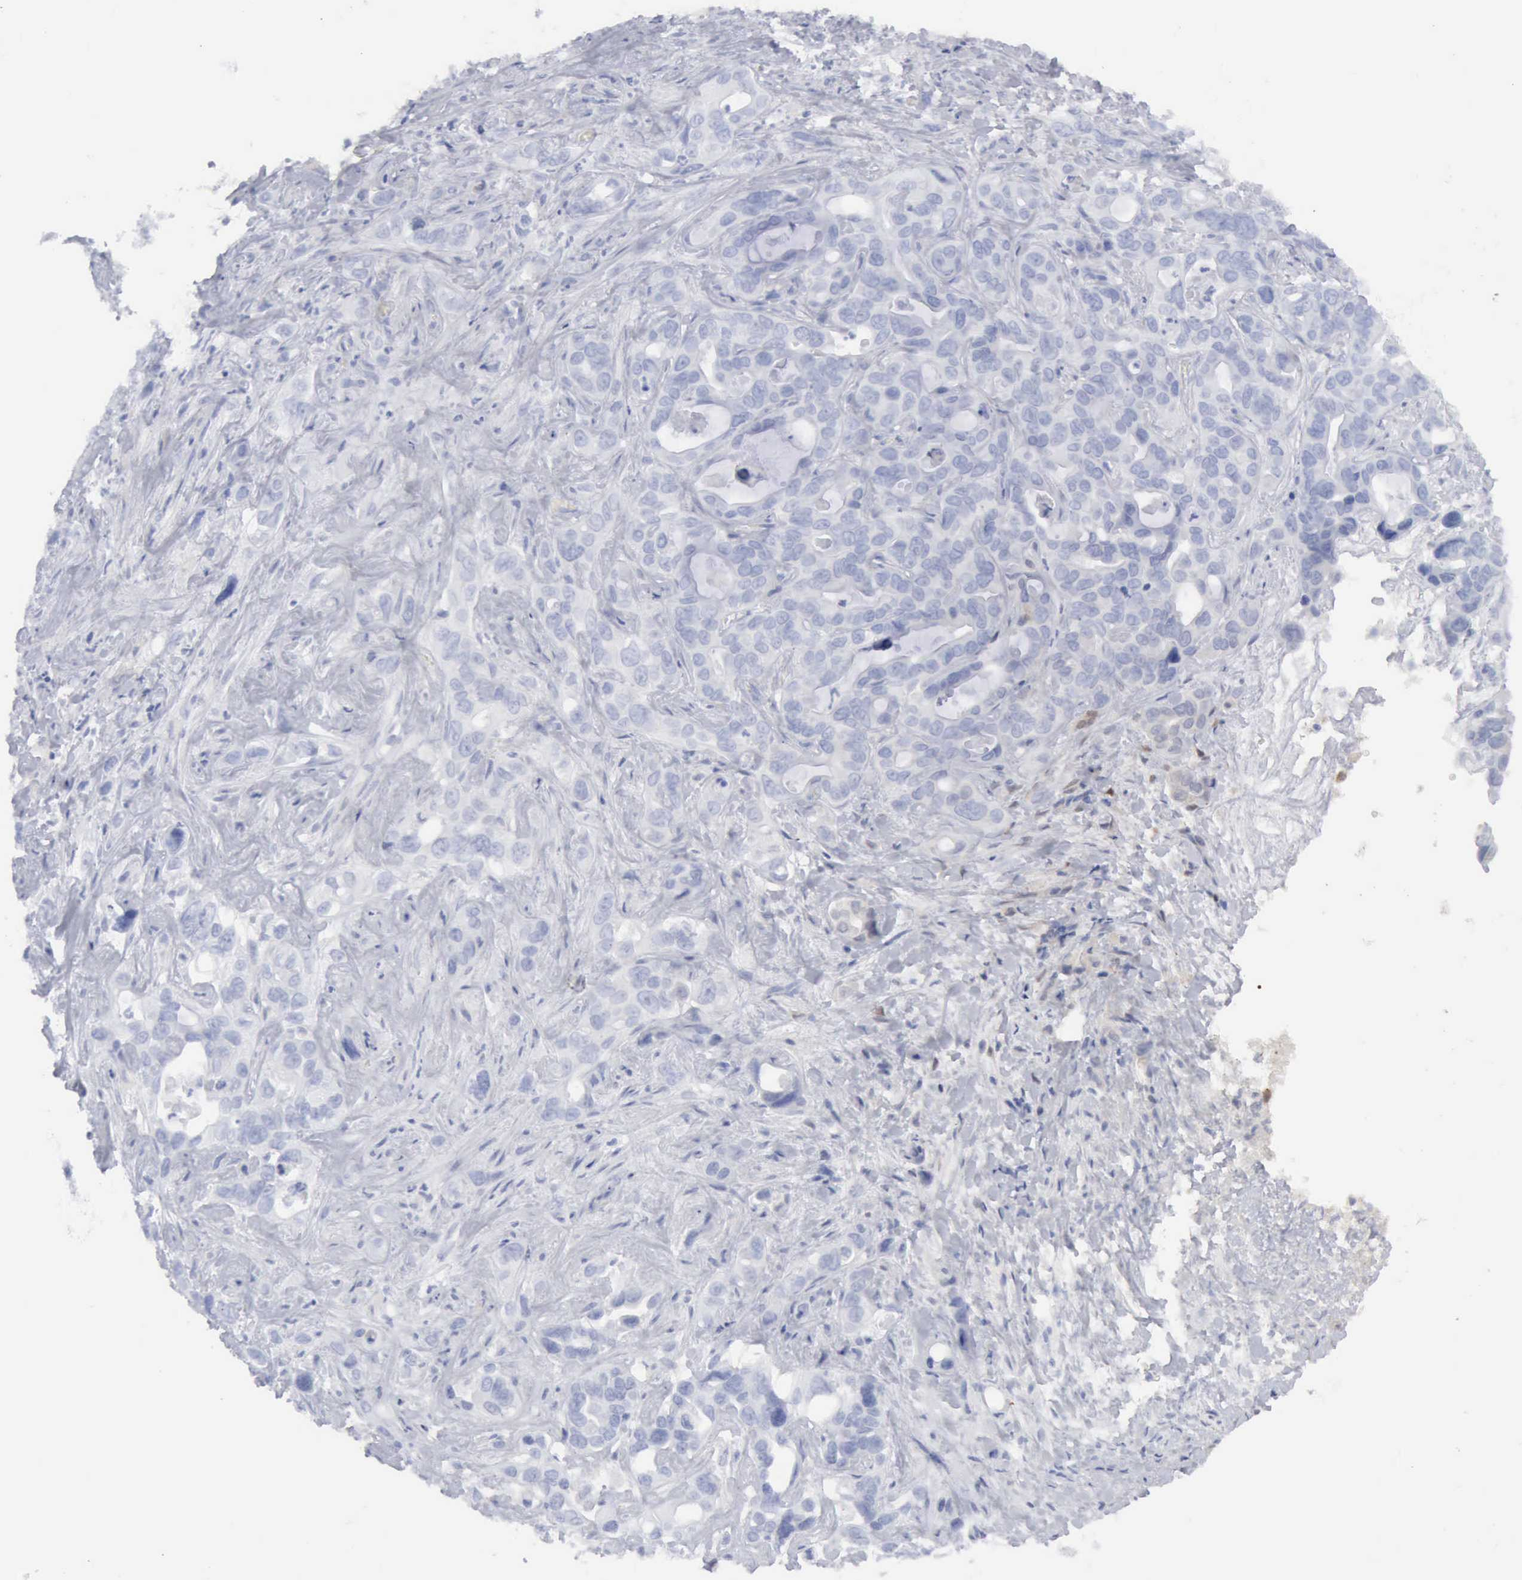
{"staining": {"intensity": "negative", "quantity": "none", "location": "none"}, "tissue": "liver cancer", "cell_type": "Tumor cells", "image_type": "cancer", "snomed": [{"axis": "morphology", "description": "Cholangiocarcinoma"}, {"axis": "topography", "description": "Liver"}], "caption": "Tumor cells are negative for protein expression in human liver cholangiocarcinoma.", "gene": "STAT1", "patient": {"sex": "female", "age": 79}}